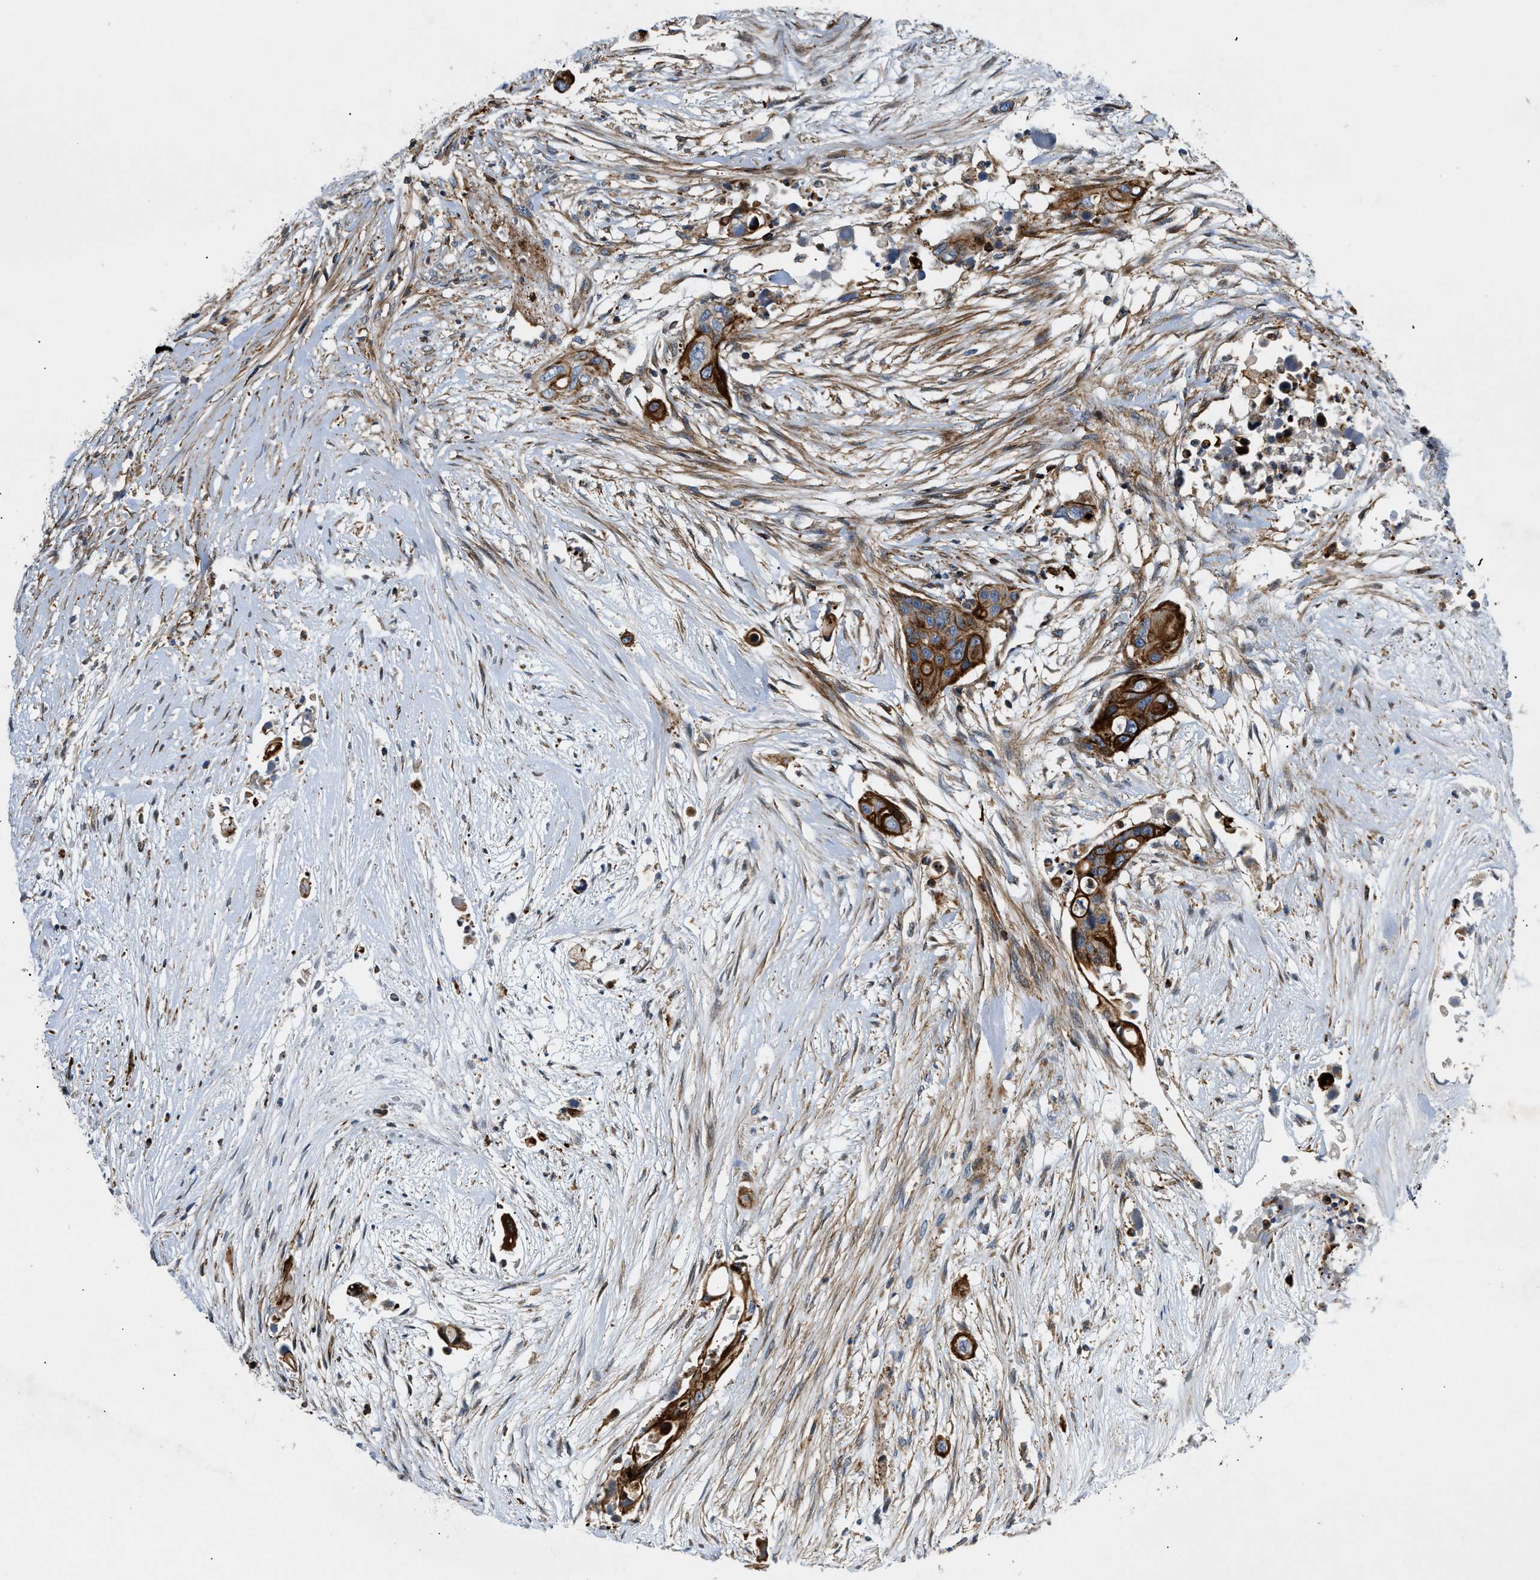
{"staining": {"intensity": "strong", "quantity": ">75%", "location": "cytoplasmic/membranous"}, "tissue": "colorectal cancer", "cell_type": "Tumor cells", "image_type": "cancer", "snomed": [{"axis": "morphology", "description": "Adenocarcinoma, NOS"}, {"axis": "topography", "description": "Colon"}], "caption": "Human colorectal cancer (adenocarcinoma) stained with a brown dye displays strong cytoplasmic/membranous positive expression in approximately >75% of tumor cells.", "gene": "DHODH", "patient": {"sex": "female", "age": 57}}